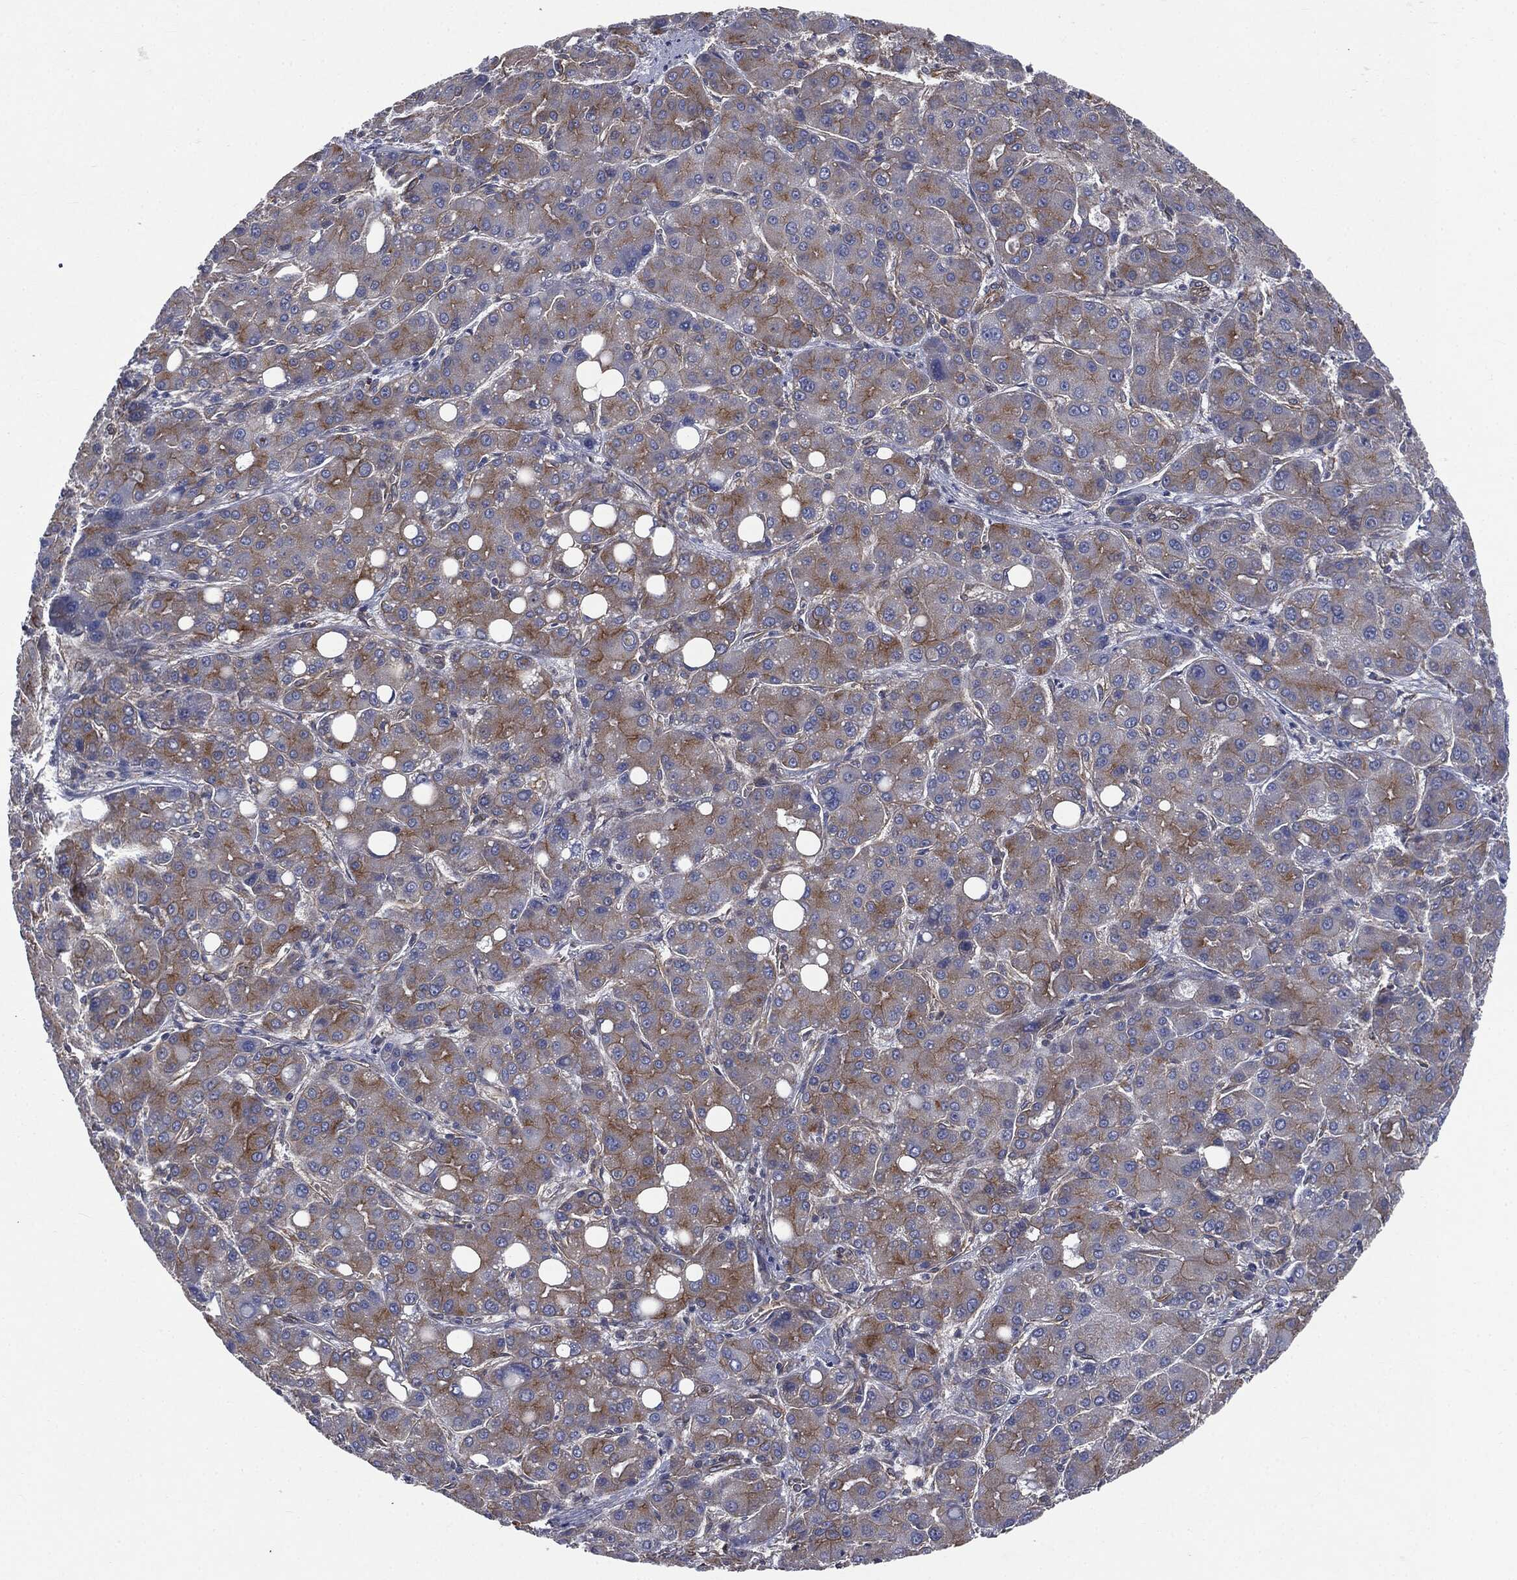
{"staining": {"intensity": "moderate", "quantity": "25%-75%", "location": "cytoplasmic/membranous"}, "tissue": "liver cancer", "cell_type": "Tumor cells", "image_type": "cancer", "snomed": [{"axis": "morphology", "description": "Carcinoma, Hepatocellular, NOS"}, {"axis": "topography", "description": "Liver"}], "caption": "Human liver hepatocellular carcinoma stained for a protein (brown) shows moderate cytoplasmic/membranous positive staining in about 25%-75% of tumor cells.", "gene": "EPS15L1", "patient": {"sex": "male", "age": 55}}